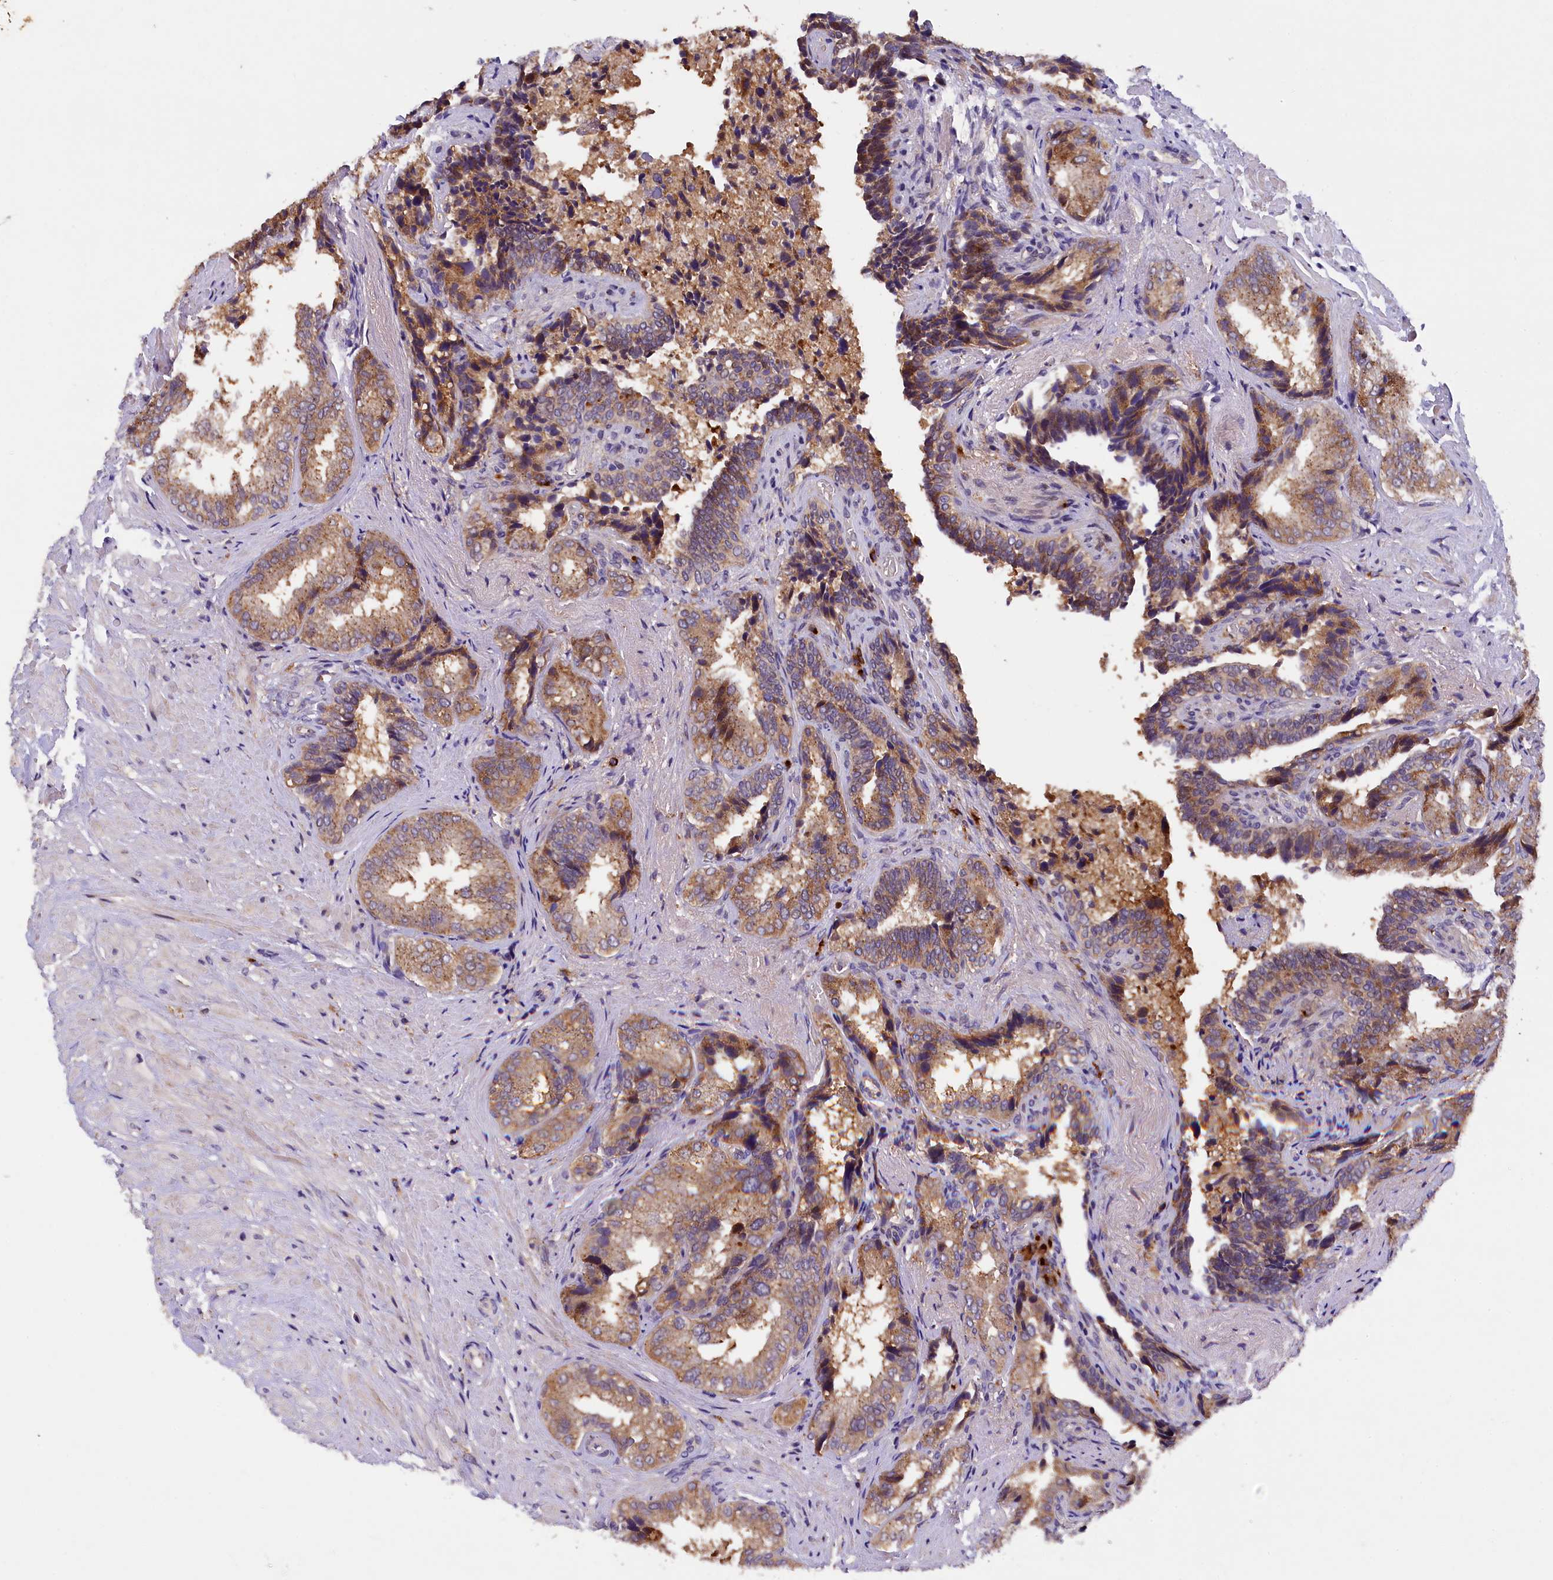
{"staining": {"intensity": "moderate", "quantity": ">75%", "location": "cytoplasmic/membranous"}, "tissue": "seminal vesicle", "cell_type": "Glandular cells", "image_type": "normal", "snomed": [{"axis": "morphology", "description": "Normal tissue, NOS"}, {"axis": "topography", "description": "Seminal veicle"}, {"axis": "topography", "description": "Peripheral nerve tissue"}], "caption": "A brown stain labels moderate cytoplasmic/membranous expression of a protein in glandular cells of benign human seminal vesicle.", "gene": "NAIP", "patient": {"sex": "male", "age": 63}}